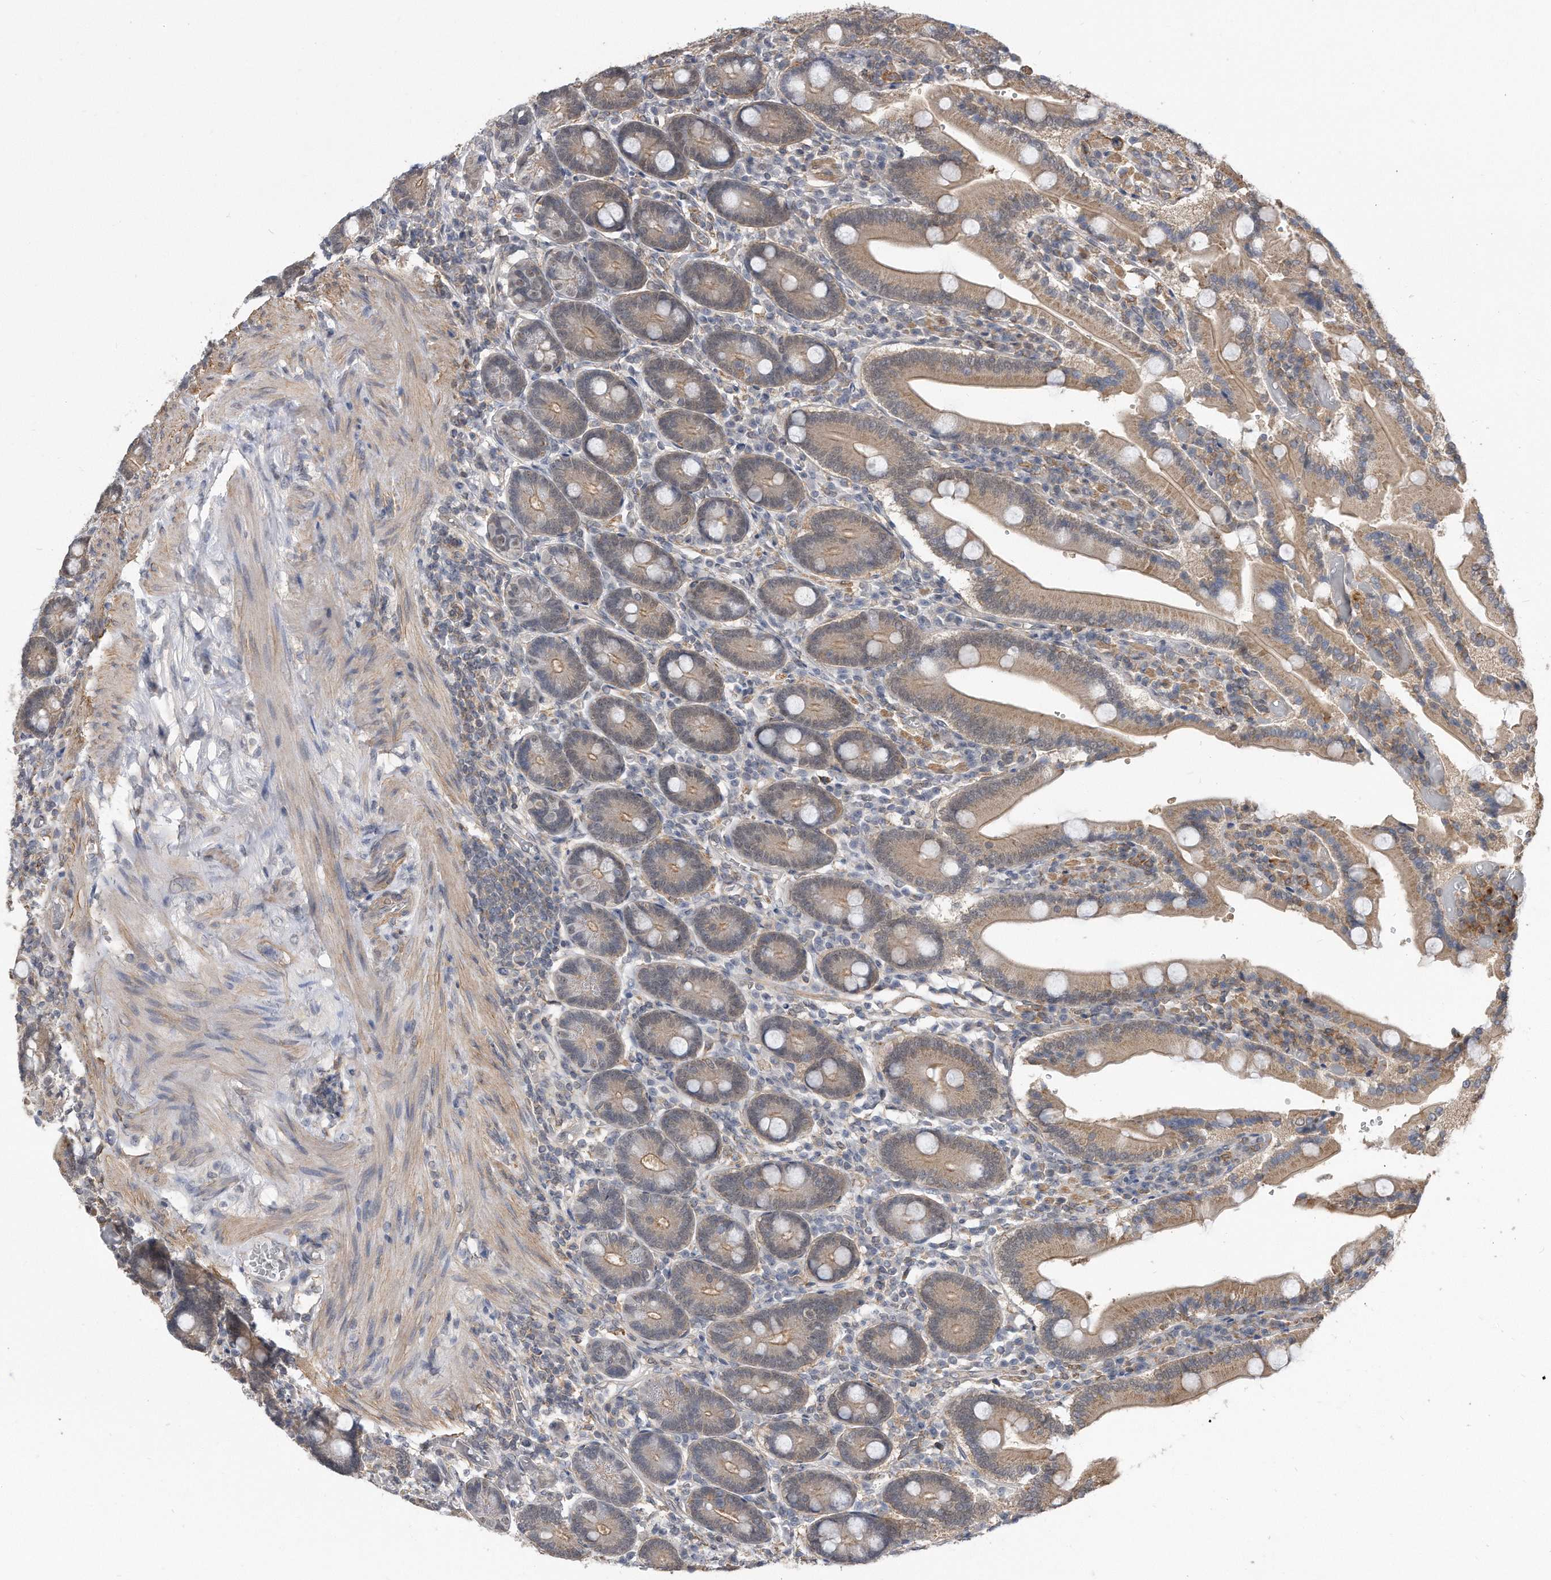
{"staining": {"intensity": "moderate", "quantity": ">75%", "location": "cytoplasmic/membranous"}, "tissue": "duodenum", "cell_type": "Glandular cells", "image_type": "normal", "snomed": [{"axis": "morphology", "description": "Normal tissue, NOS"}, {"axis": "topography", "description": "Duodenum"}], "caption": "Immunohistochemical staining of unremarkable duodenum shows moderate cytoplasmic/membranous protein expression in approximately >75% of glandular cells.", "gene": "TCP1", "patient": {"sex": "female", "age": 62}}